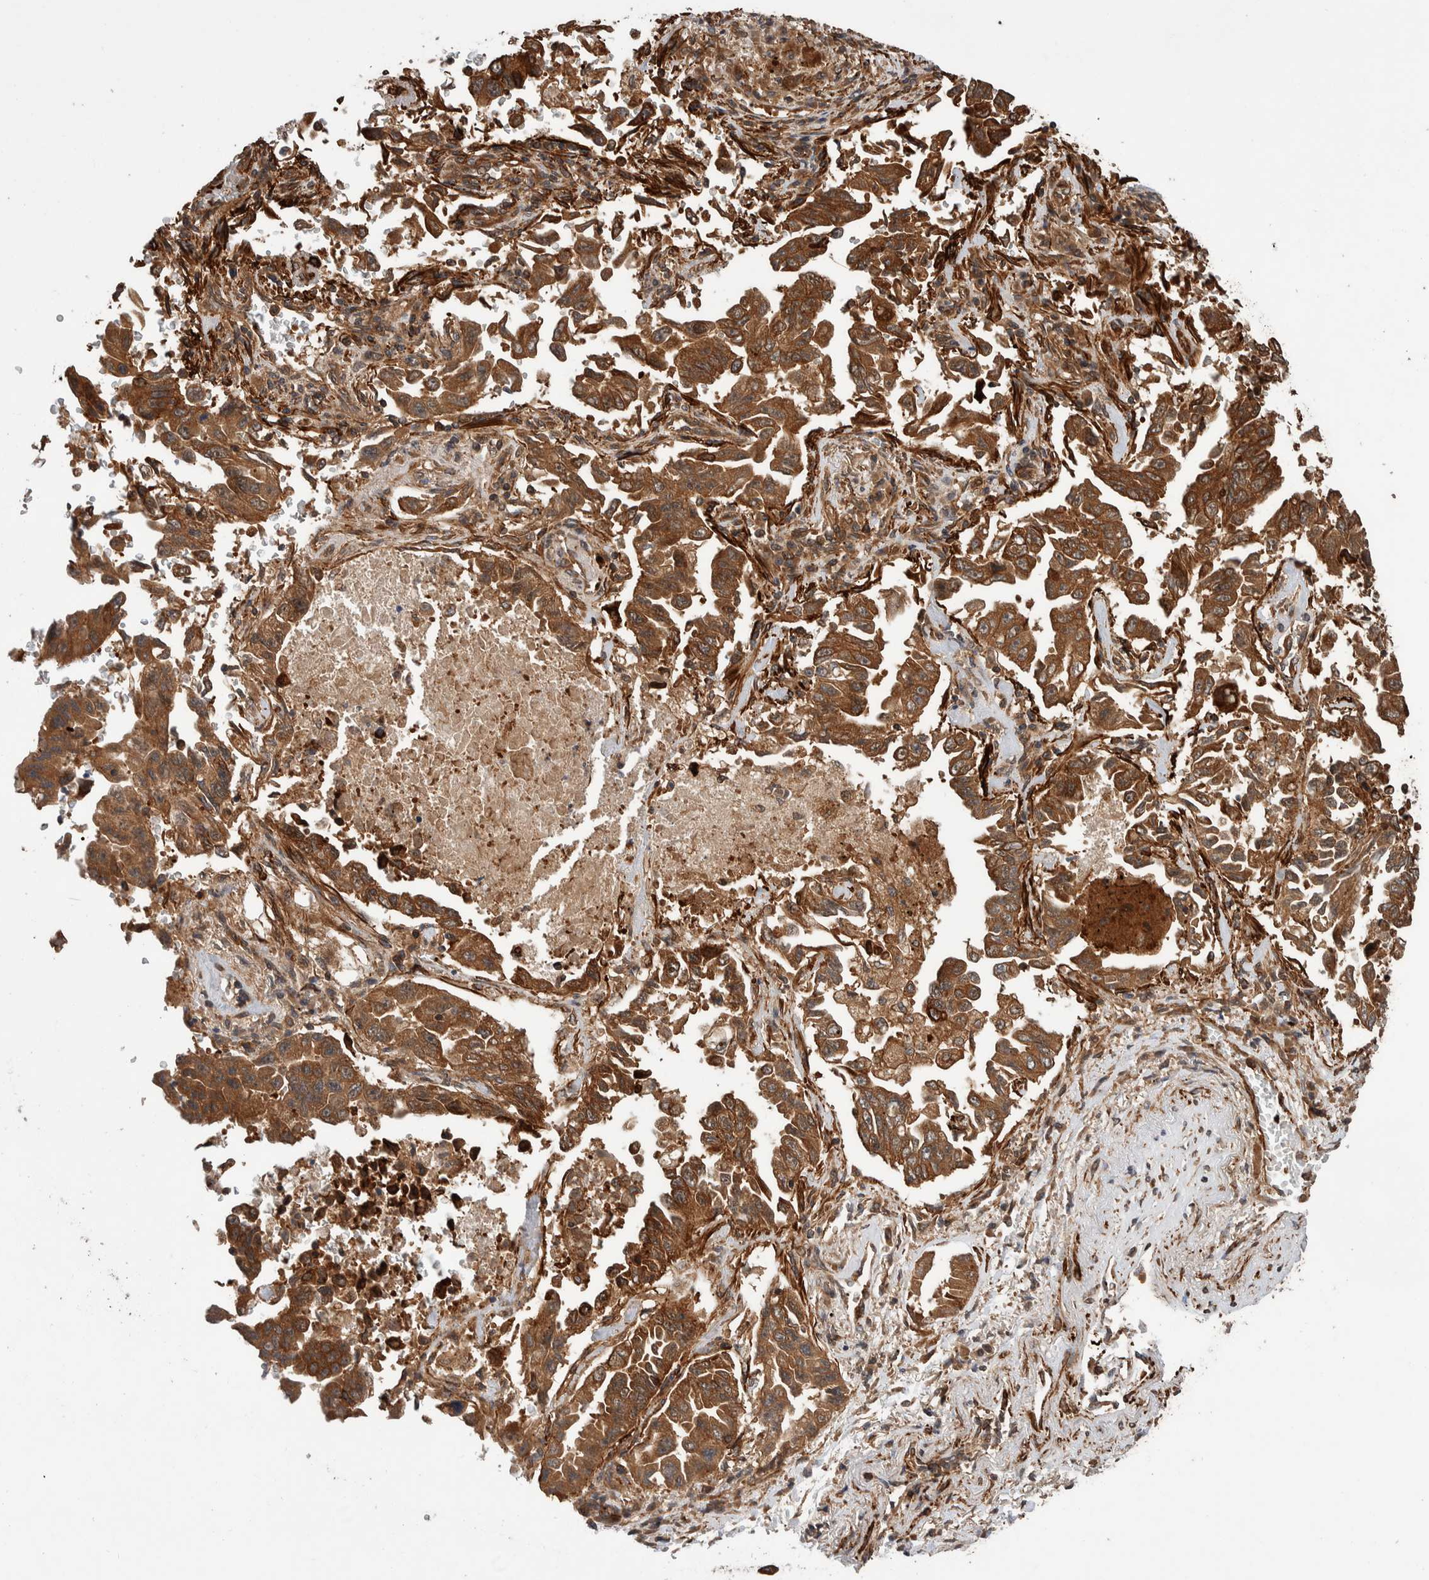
{"staining": {"intensity": "moderate", "quantity": ">75%", "location": "cytoplasmic/membranous"}, "tissue": "lung cancer", "cell_type": "Tumor cells", "image_type": "cancer", "snomed": [{"axis": "morphology", "description": "Adenocarcinoma, NOS"}, {"axis": "topography", "description": "Lung"}], "caption": "Tumor cells demonstrate moderate cytoplasmic/membranous expression in approximately >75% of cells in lung adenocarcinoma.", "gene": "SYNRG", "patient": {"sex": "female", "age": 51}}